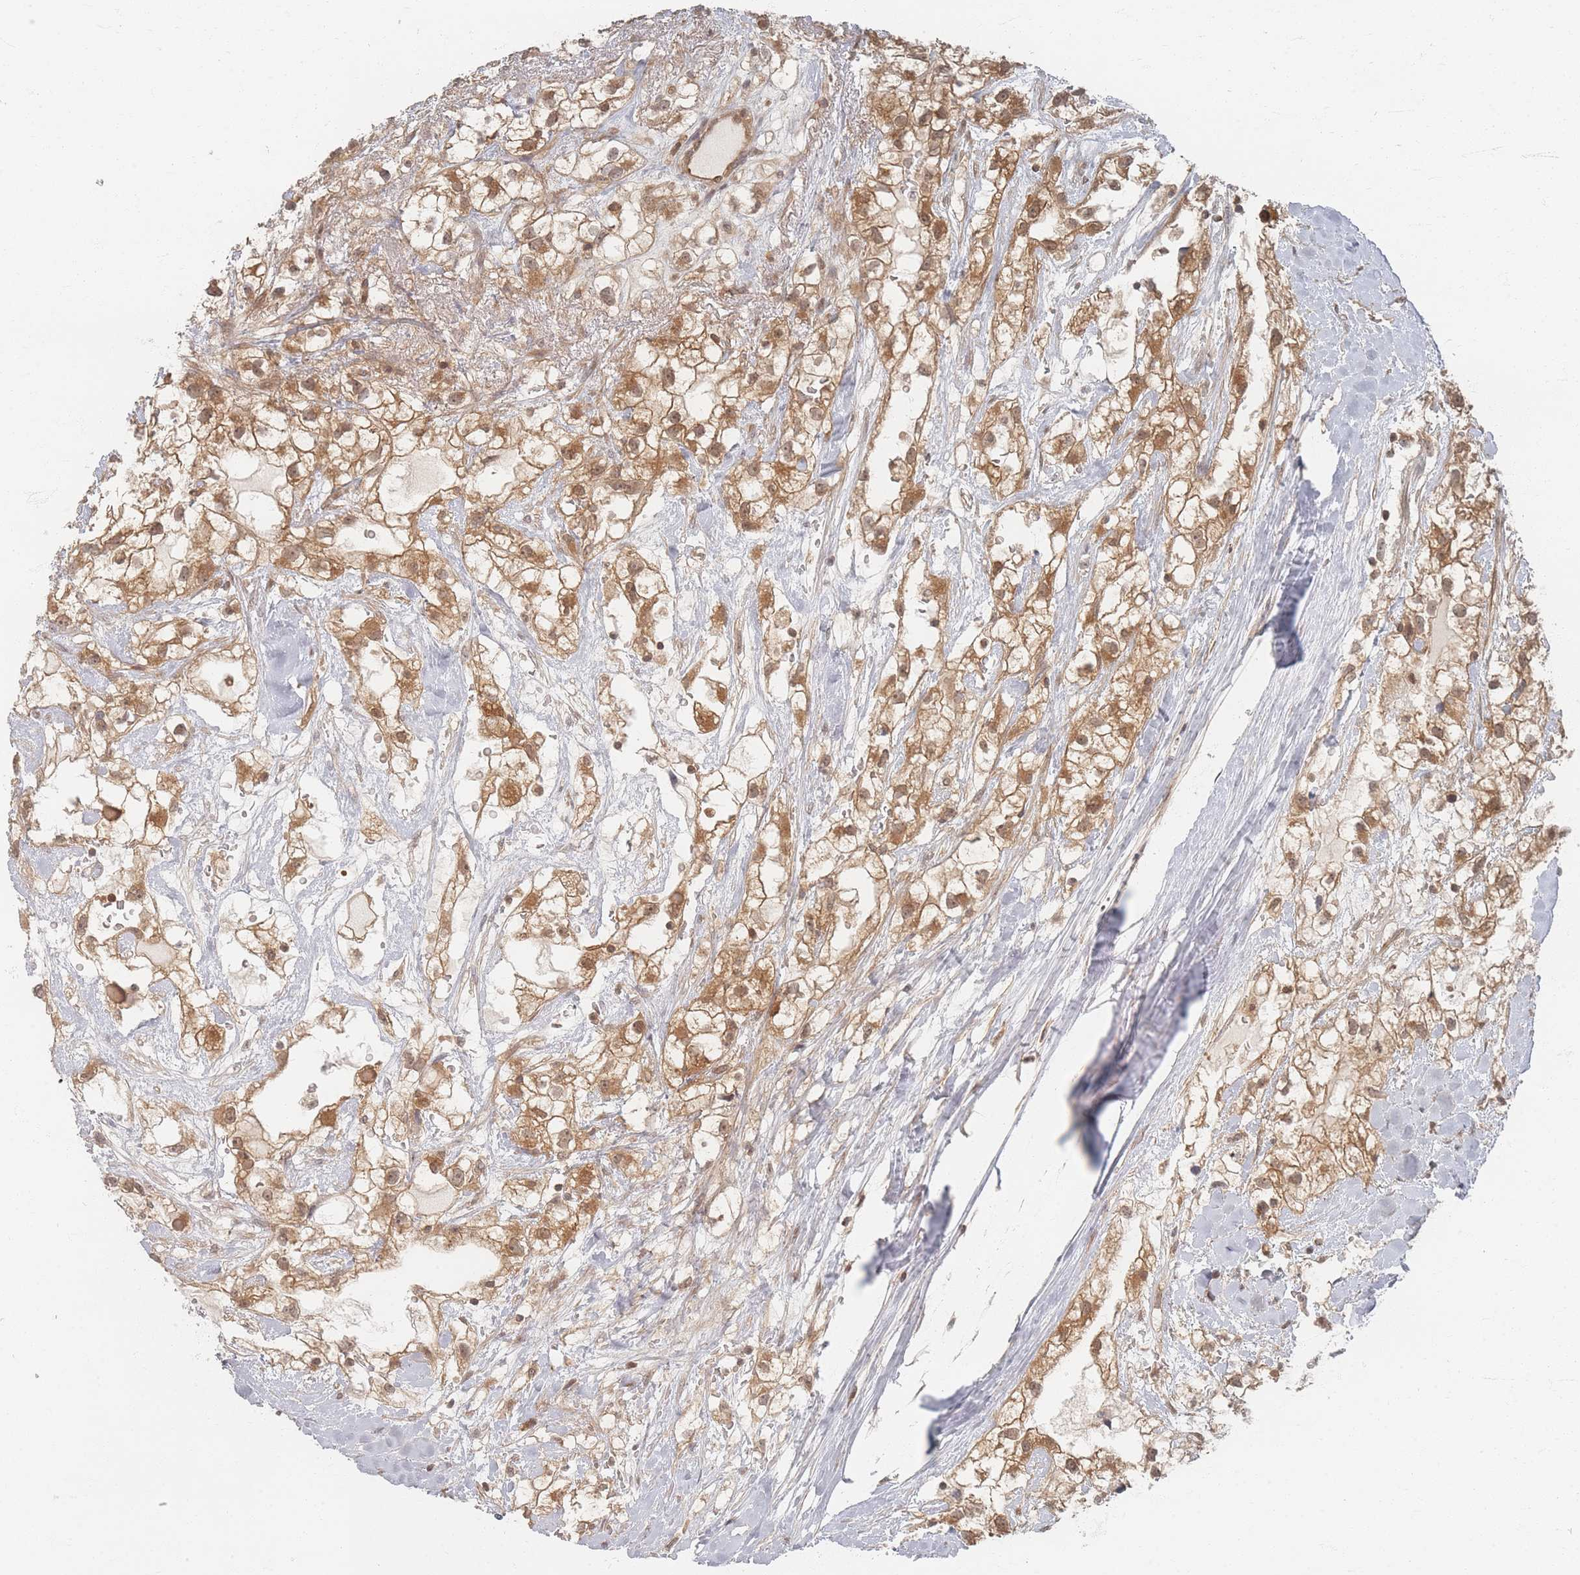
{"staining": {"intensity": "moderate", "quantity": ">75%", "location": "cytoplasmic/membranous"}, "tissue": "renal cancer", "cell_type": "Tumor cells", "image_type": "cancer", "snomed": [{"axis": "morphology", "description": "Adenocarcinoma, NOS"}, {"axis": "topography", "description": "Kidney"}], "caption": "DAB (3,3'-diaminobenzidine) immunohistochemical staining of human renal adenocarcinoma shows moderate cytoplasmic/membranous protein staining in approximately >75% of tumor cells.", "gene": "PSMD9", "patient": {"sex": "male", "age": 59}}